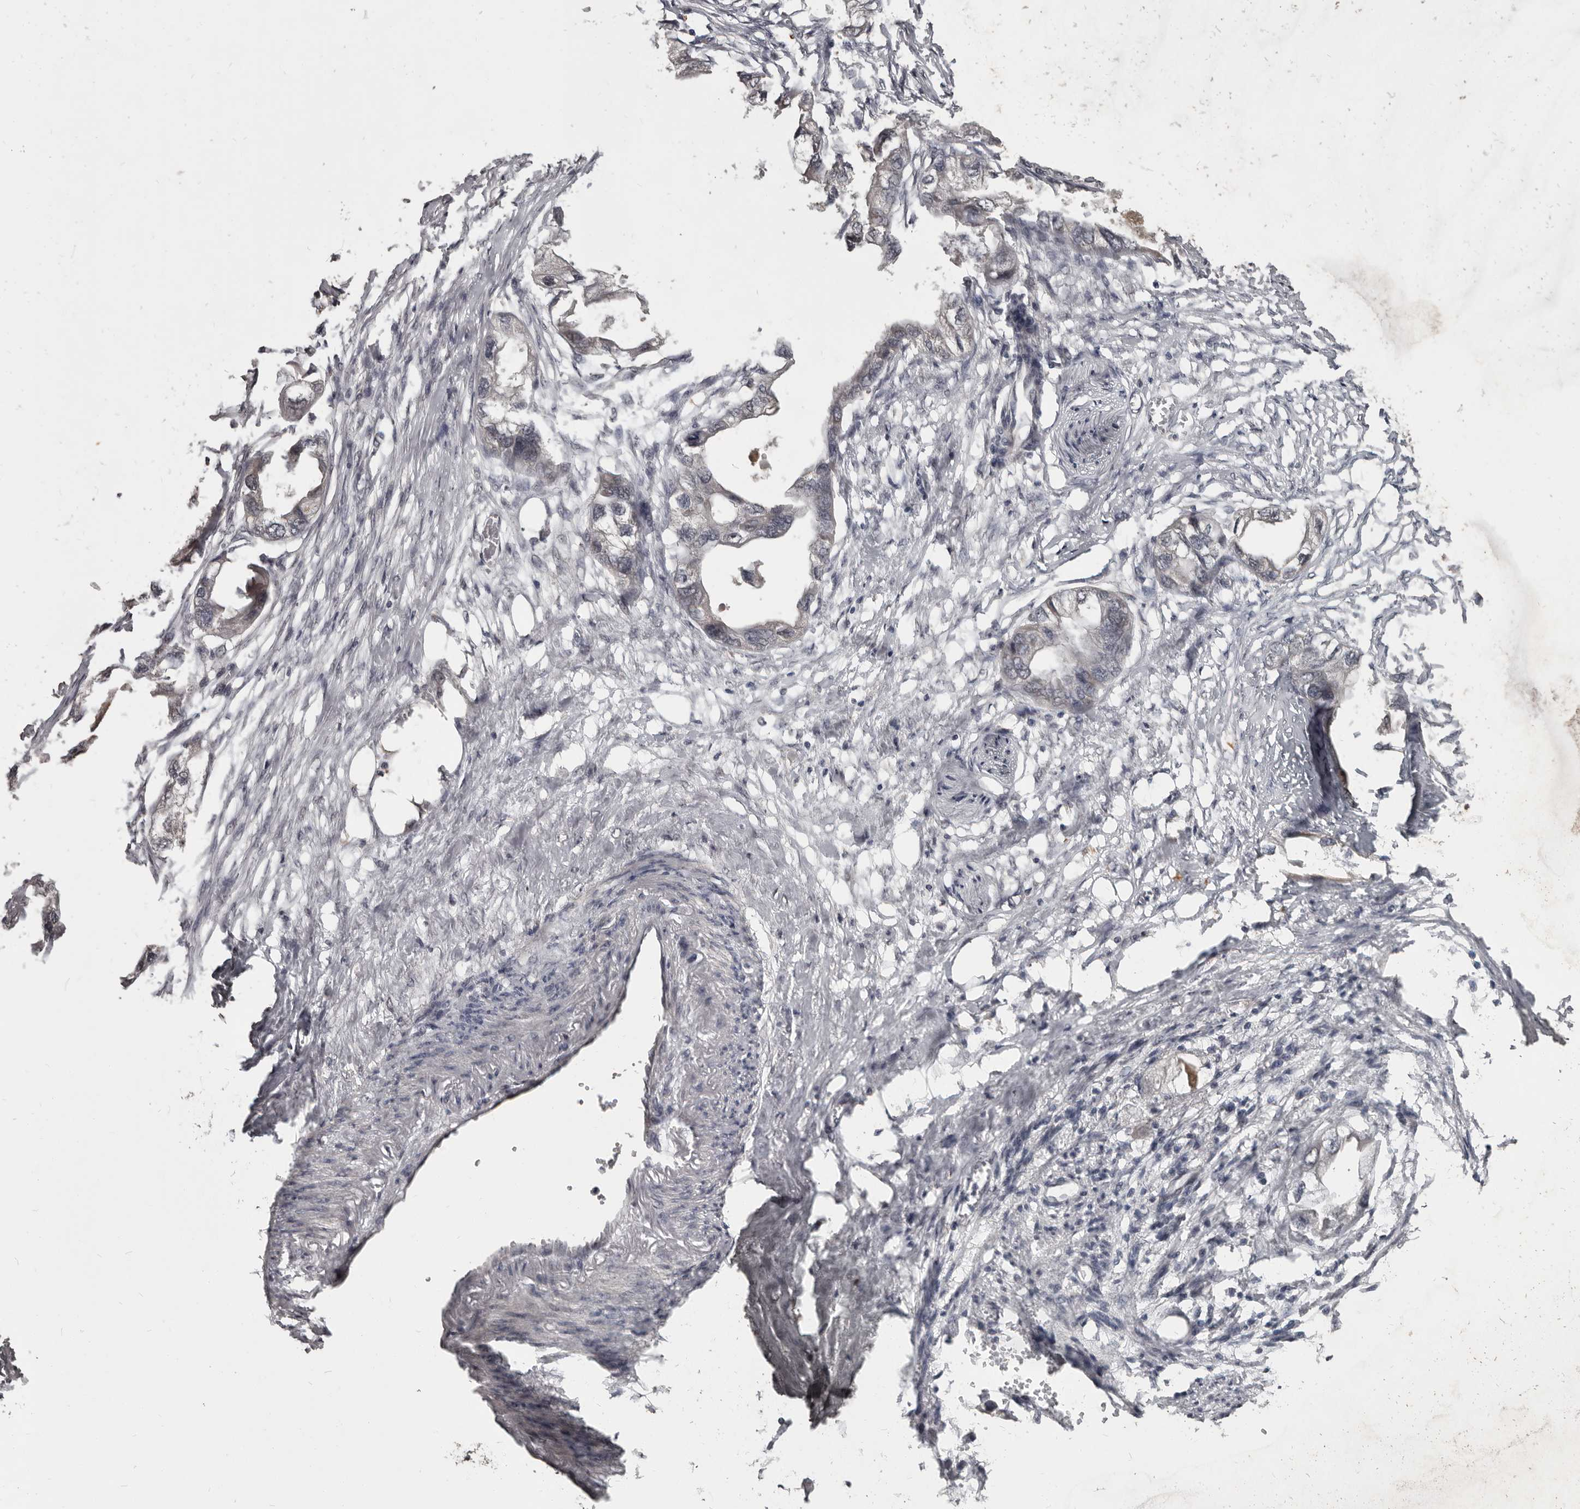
{"staining": {"intensity": "weak", "quantity": "<25%", "location": "cytoplasmic/membranous"}, "tissue": "endometrial cancer", "cell_type": "Tumor cells", "image_type": "cancer", "snomed": [{"axis": "morphology", "description": "Adenocarcinoma, NOS"}, {"axis": "morphology", "description": "Adenocarcinoma, metastatic, NOS"}, {"axis": "topography", "description": "Adipose tissue"}, {"axis": "topography", "description": "Endometrium"}], "caption": "High power microscopy histopathology image of an IHC photomicrograph of endometrial cancer (metastatic adenocarcinoma), revealing no significant staining in tumor cells. (Stains: DAB (3,3'-diaminobenzidine) immunohistochemistry with hematoxylin counter stain, Microscopy: brightfield microscopy at high magnification).", "gene": "ZFP14", "patient": {"sex": "female", "age": 67}}